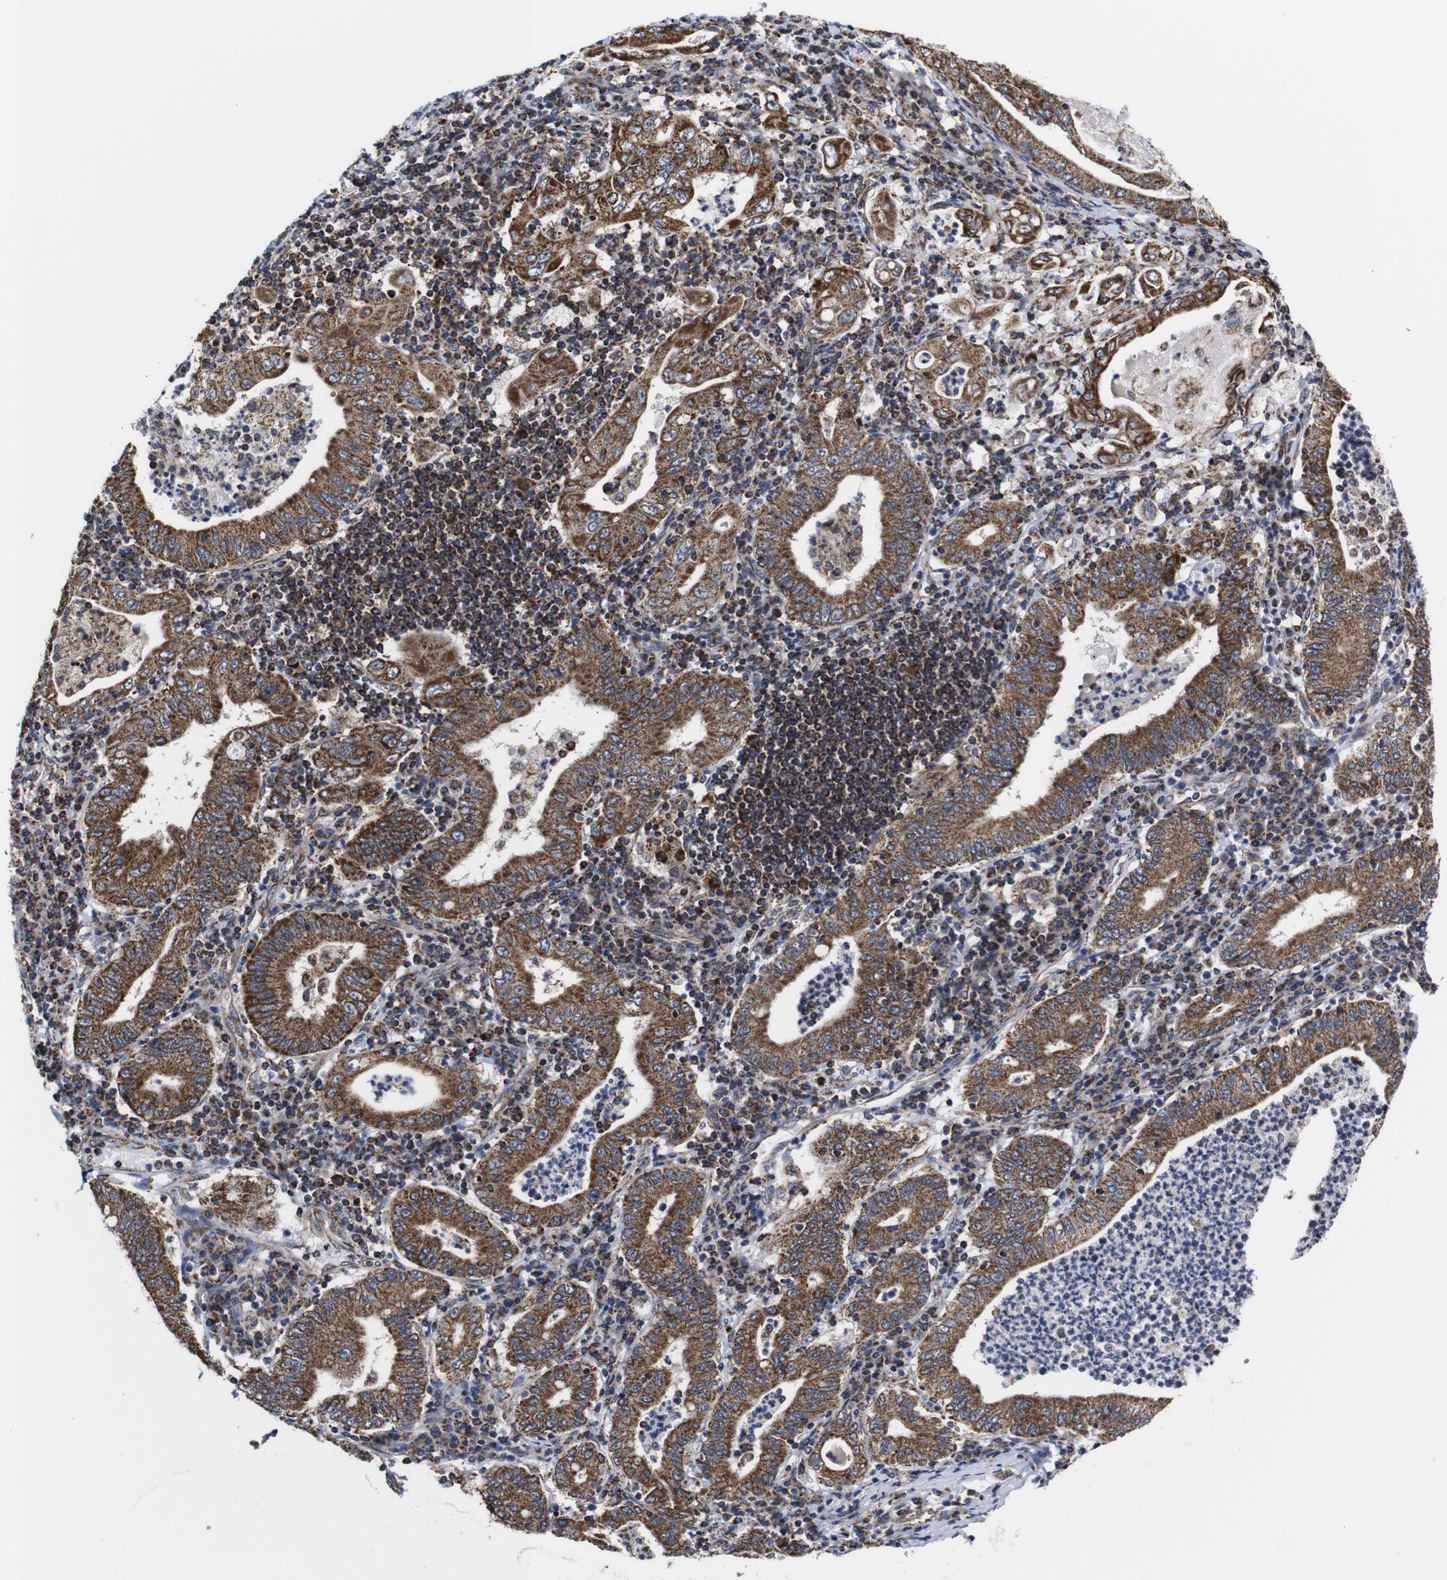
{"staining": {"intensity": "strong", "quantity": ">75%", "location": "cytoplasmic/membranous"}, "tissue": "stomach cancer", "cell_type": "Tumor cells", "image_type": "cancer", "snomed": [{"axis": "morphology", "description": "Normal tissue, NOS"}, {"axis": "morphology", "description": "Adenocarcinoma, NOS"}, {"axis": "topography", "description": "Esophagus"}, {"axis": "topography", "description": "Stomach, upper"}, {"axis": "topography", "description": "Peripheral nerve tissue"}], "caption": "Stomach cancer (adenocarcinoma) stained for a protein (brown) demonstrates strong cytoplasmic/membranous positive staining in about >75% of tumor cells.", "gene": "C17orf80", "patient": {"sex": "male", "age": 62}}